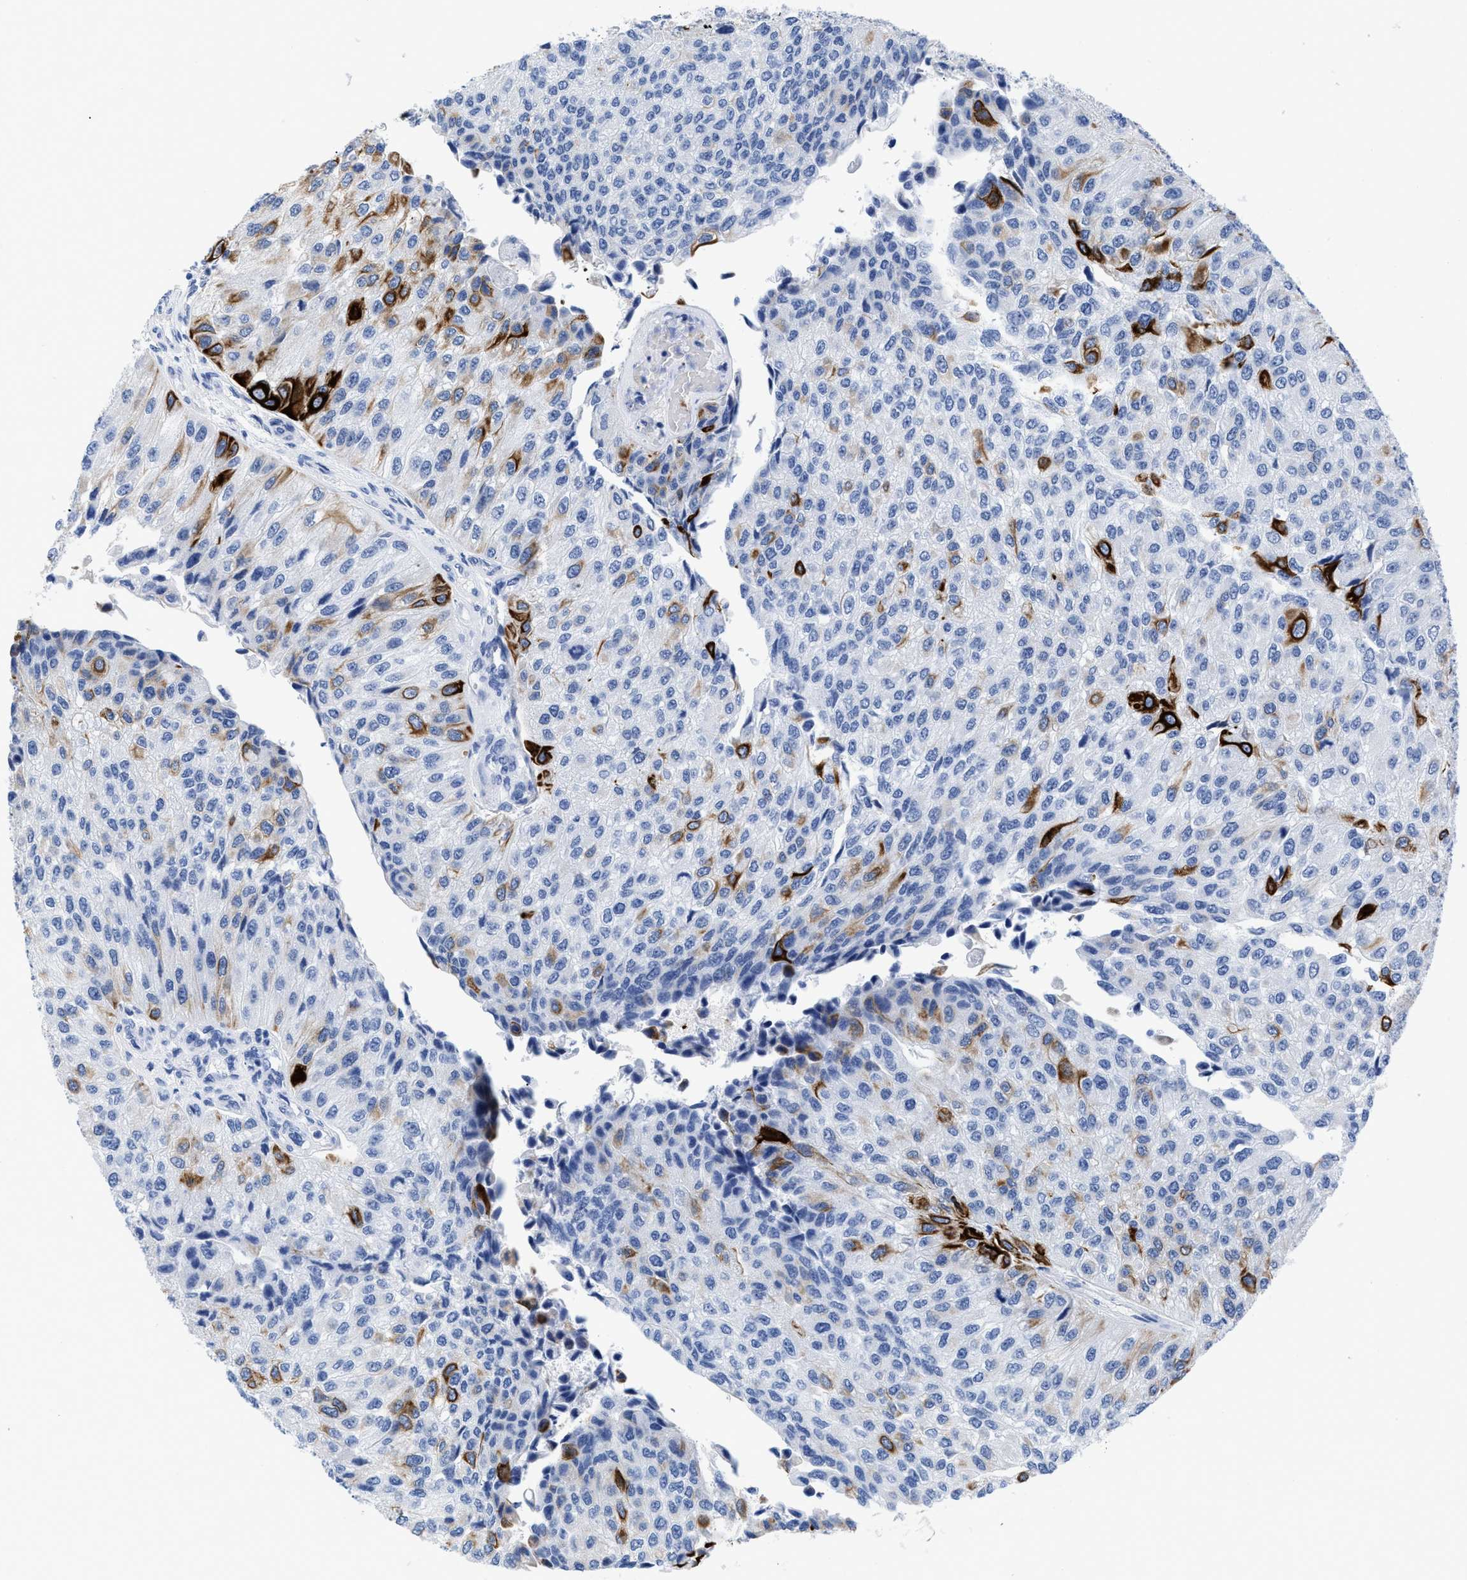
{"staining": {"intensity": "strong", "quantity": "<25%", "location": "cytoplasmic/membranous"}, "tissue": "urothelial cancer", "cell_type": "Tumor cells", "image_type": "cancer", "snomed": [{"axis": "morphology", "description": "Urothelial carcinoma, High grade"}, {"axis": "topography", "description": "Kidney"}, {"axis": "topography", "description": "Urinary bladder"}], "caption": "IHC image of human urothelial cancer stained for a protein (brown), which displays medium levels of strong cytoplasmic/membranous positivity in about <25% of tumor cells.", "gene": "DUSP26", "patient": {"sex": "male", "age": 77}}